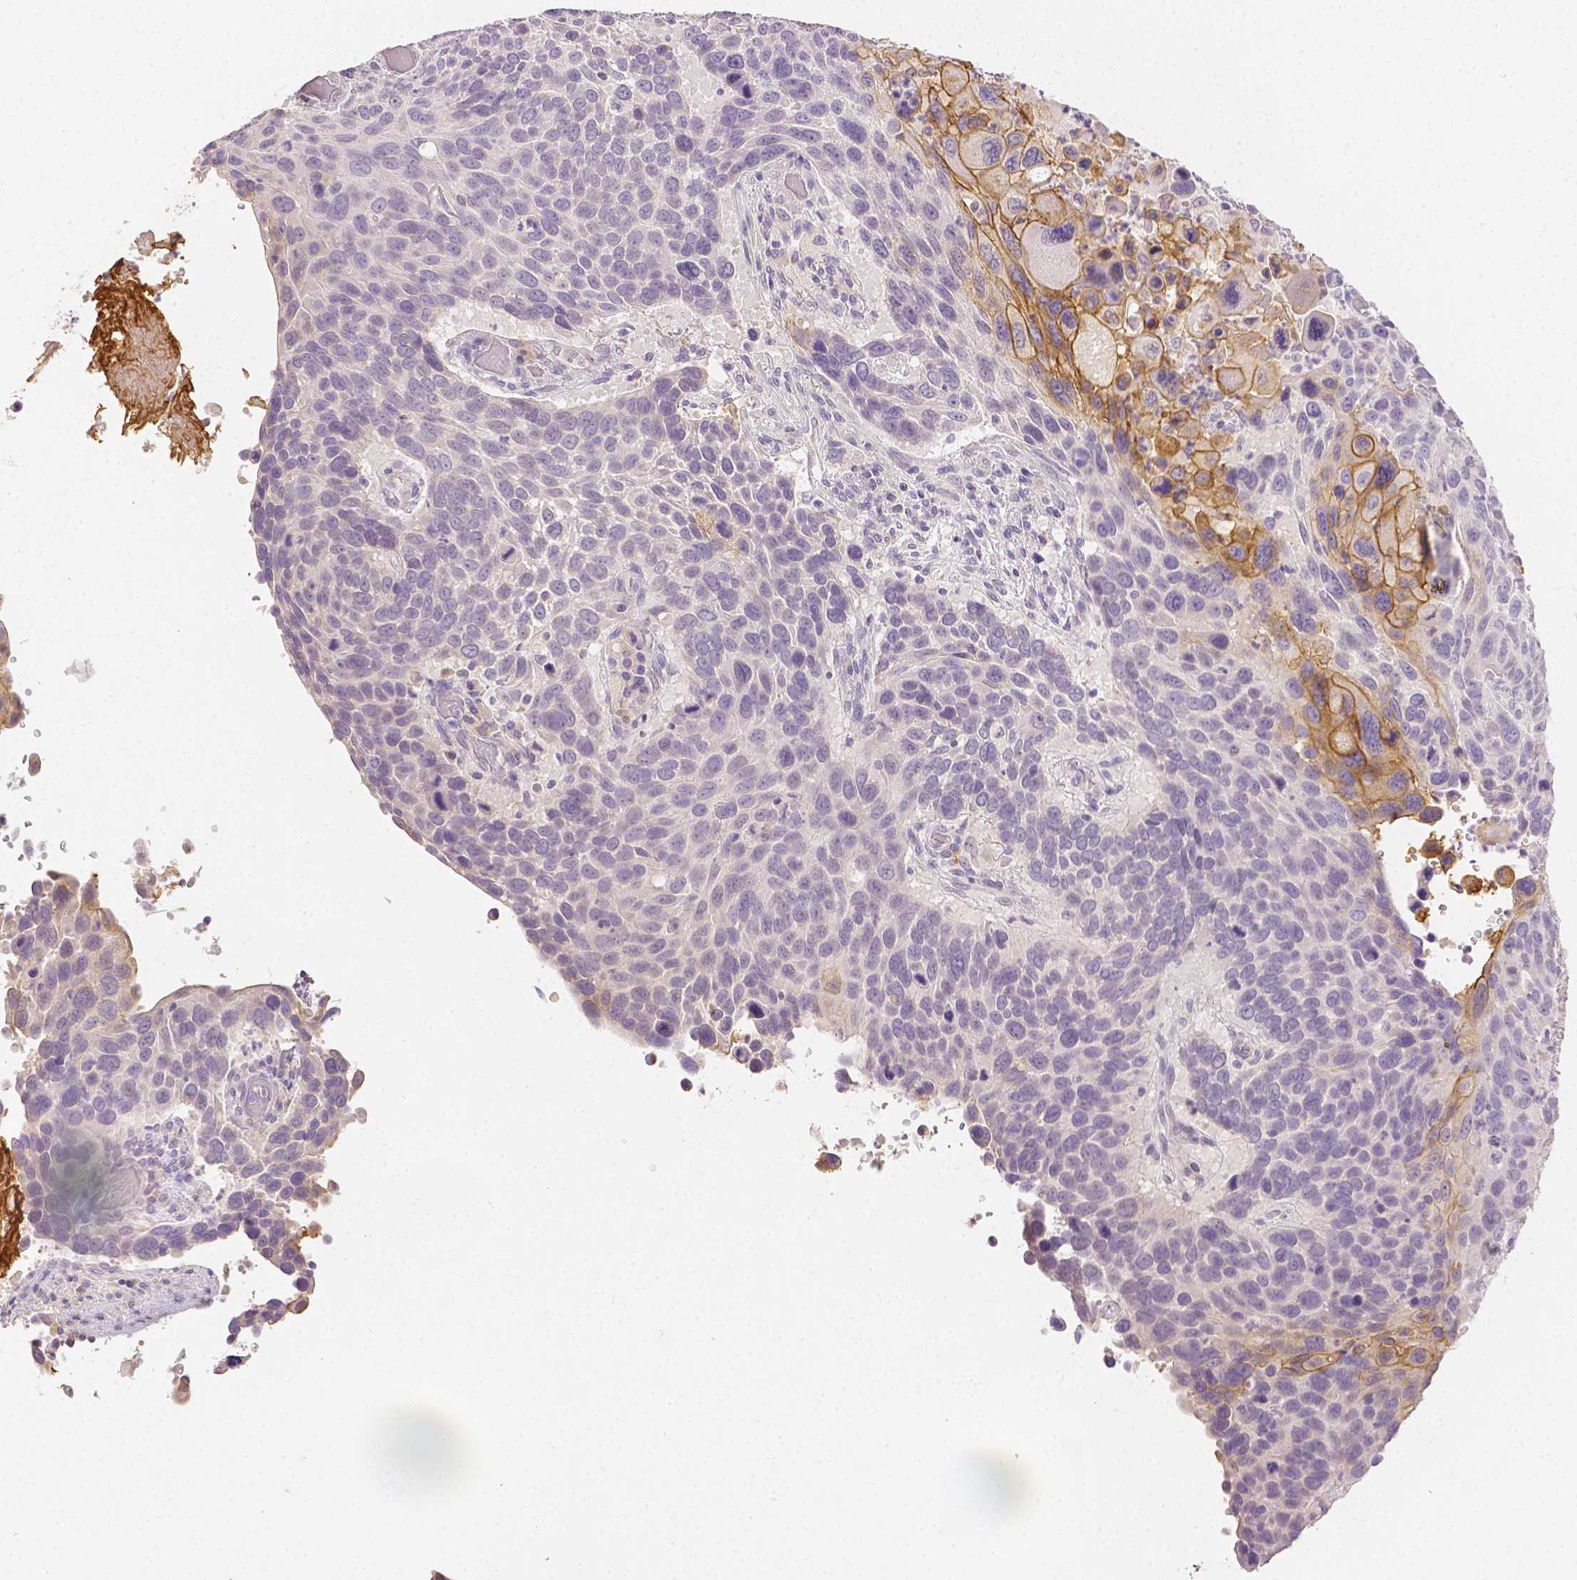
{"staining": {"intensity": "moderate", "quantity": "<25%", "location": "cytoplasmic/membranous"}, "tissue": "lung cancer", "cell_type": "Tumor cells", "image_type": "cancer", "snomed": [{"axis": "morphology", "description": "Squamous cell carcinoma, NOS"}, {"axis": "topography", "description": "Lung"}], "caption": "The histopathology image exhibits immunohistochemical staining of lung cancer (squamous cell carcinoma). There is moderate cytoplasmic/membranous positivity is present in approximately <25% of tumor cells.", "gene": "TGM1", "patient": {"sex": "male", "age": 68}}